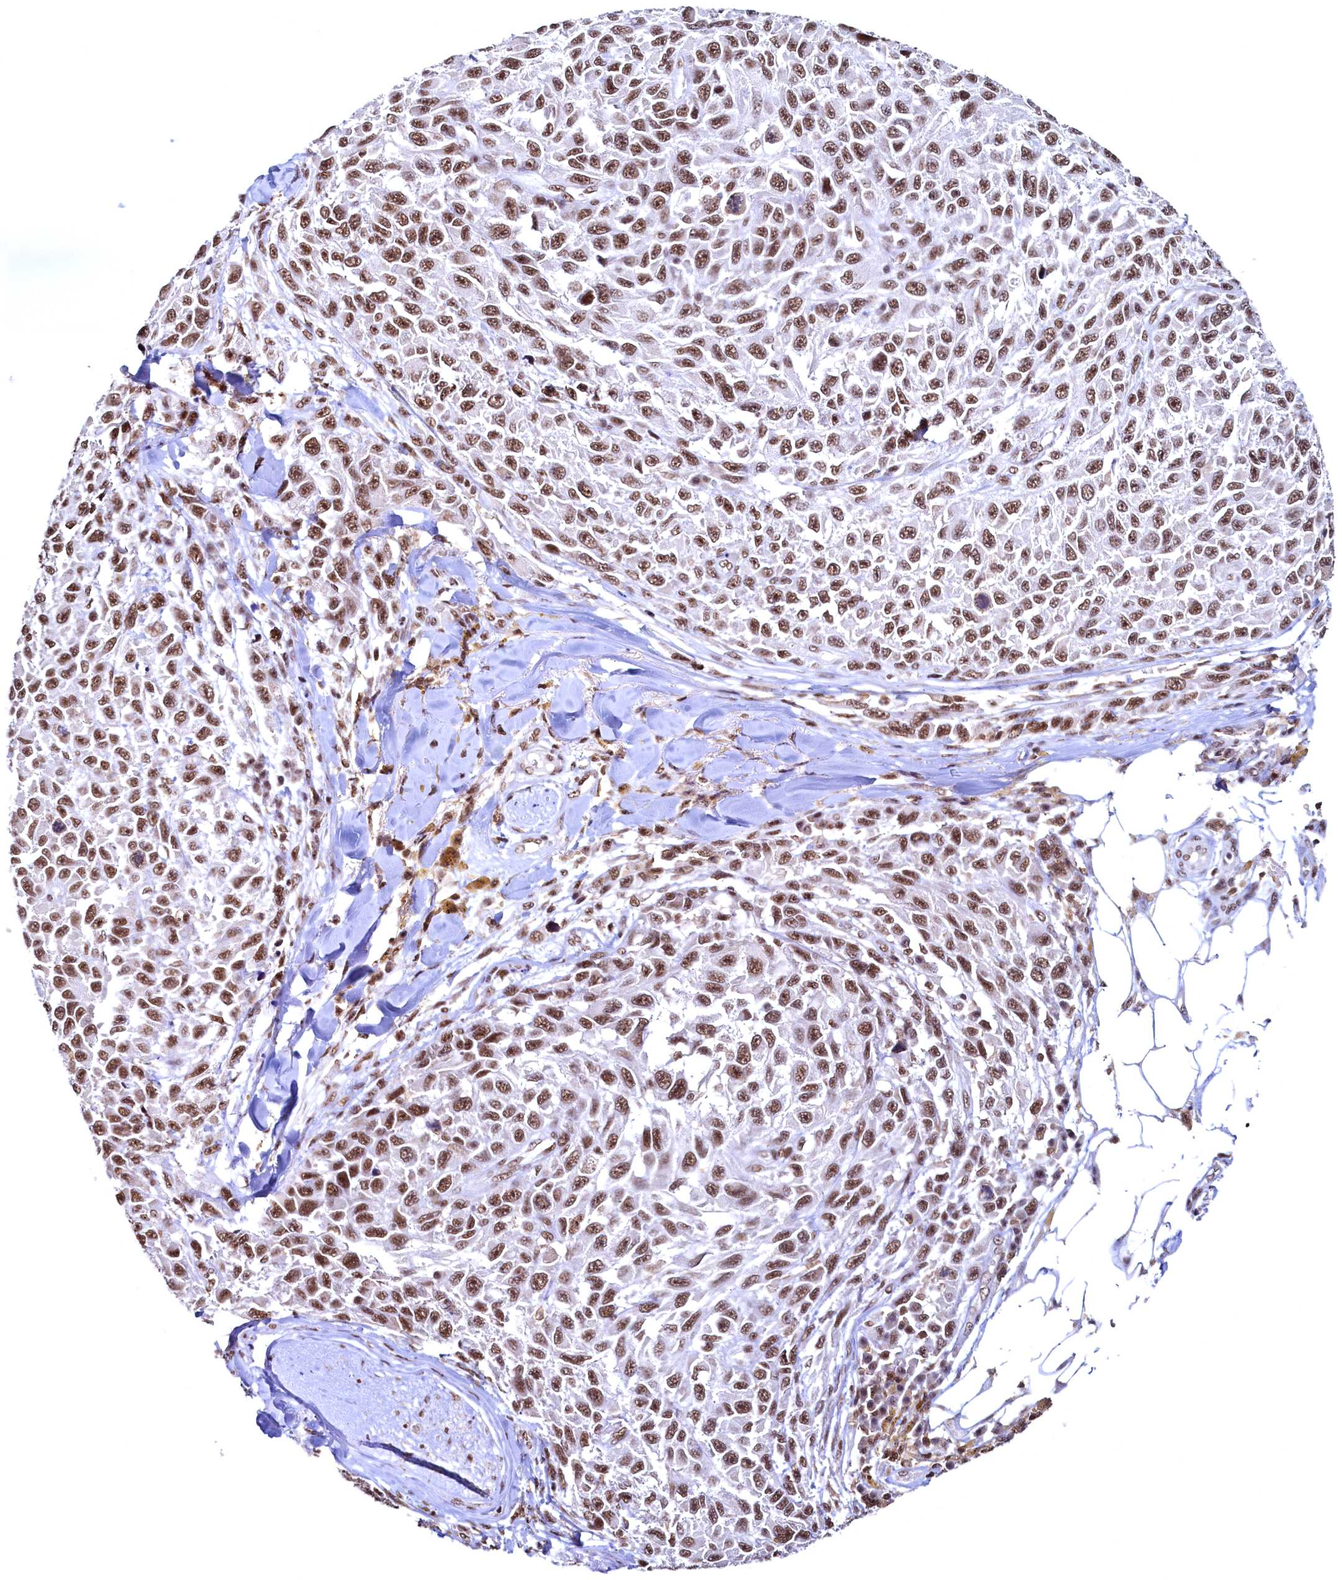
{"staining": {"intensity": "moderate", "quantity": ">75%", "location": "nuclear"}, "tissue": "melanoma", "cell_type": "Tumor cells", "image_type": "cancer", "snomed": [{"axis": "morphology", "description": "Normal tissue, NOS"}, {"axis": "morphology", "description": "Malignant melanoma, NOS"}, {"axis": "topography", "description": "Skin"}], "caption": "Malignant melanoma stained with immunohistochemistry displays moderate nuclear positivity in approximately >75% of tumor cells.", "gene": "RSRC2", "patient": {"sex": "female", "age": 96}}